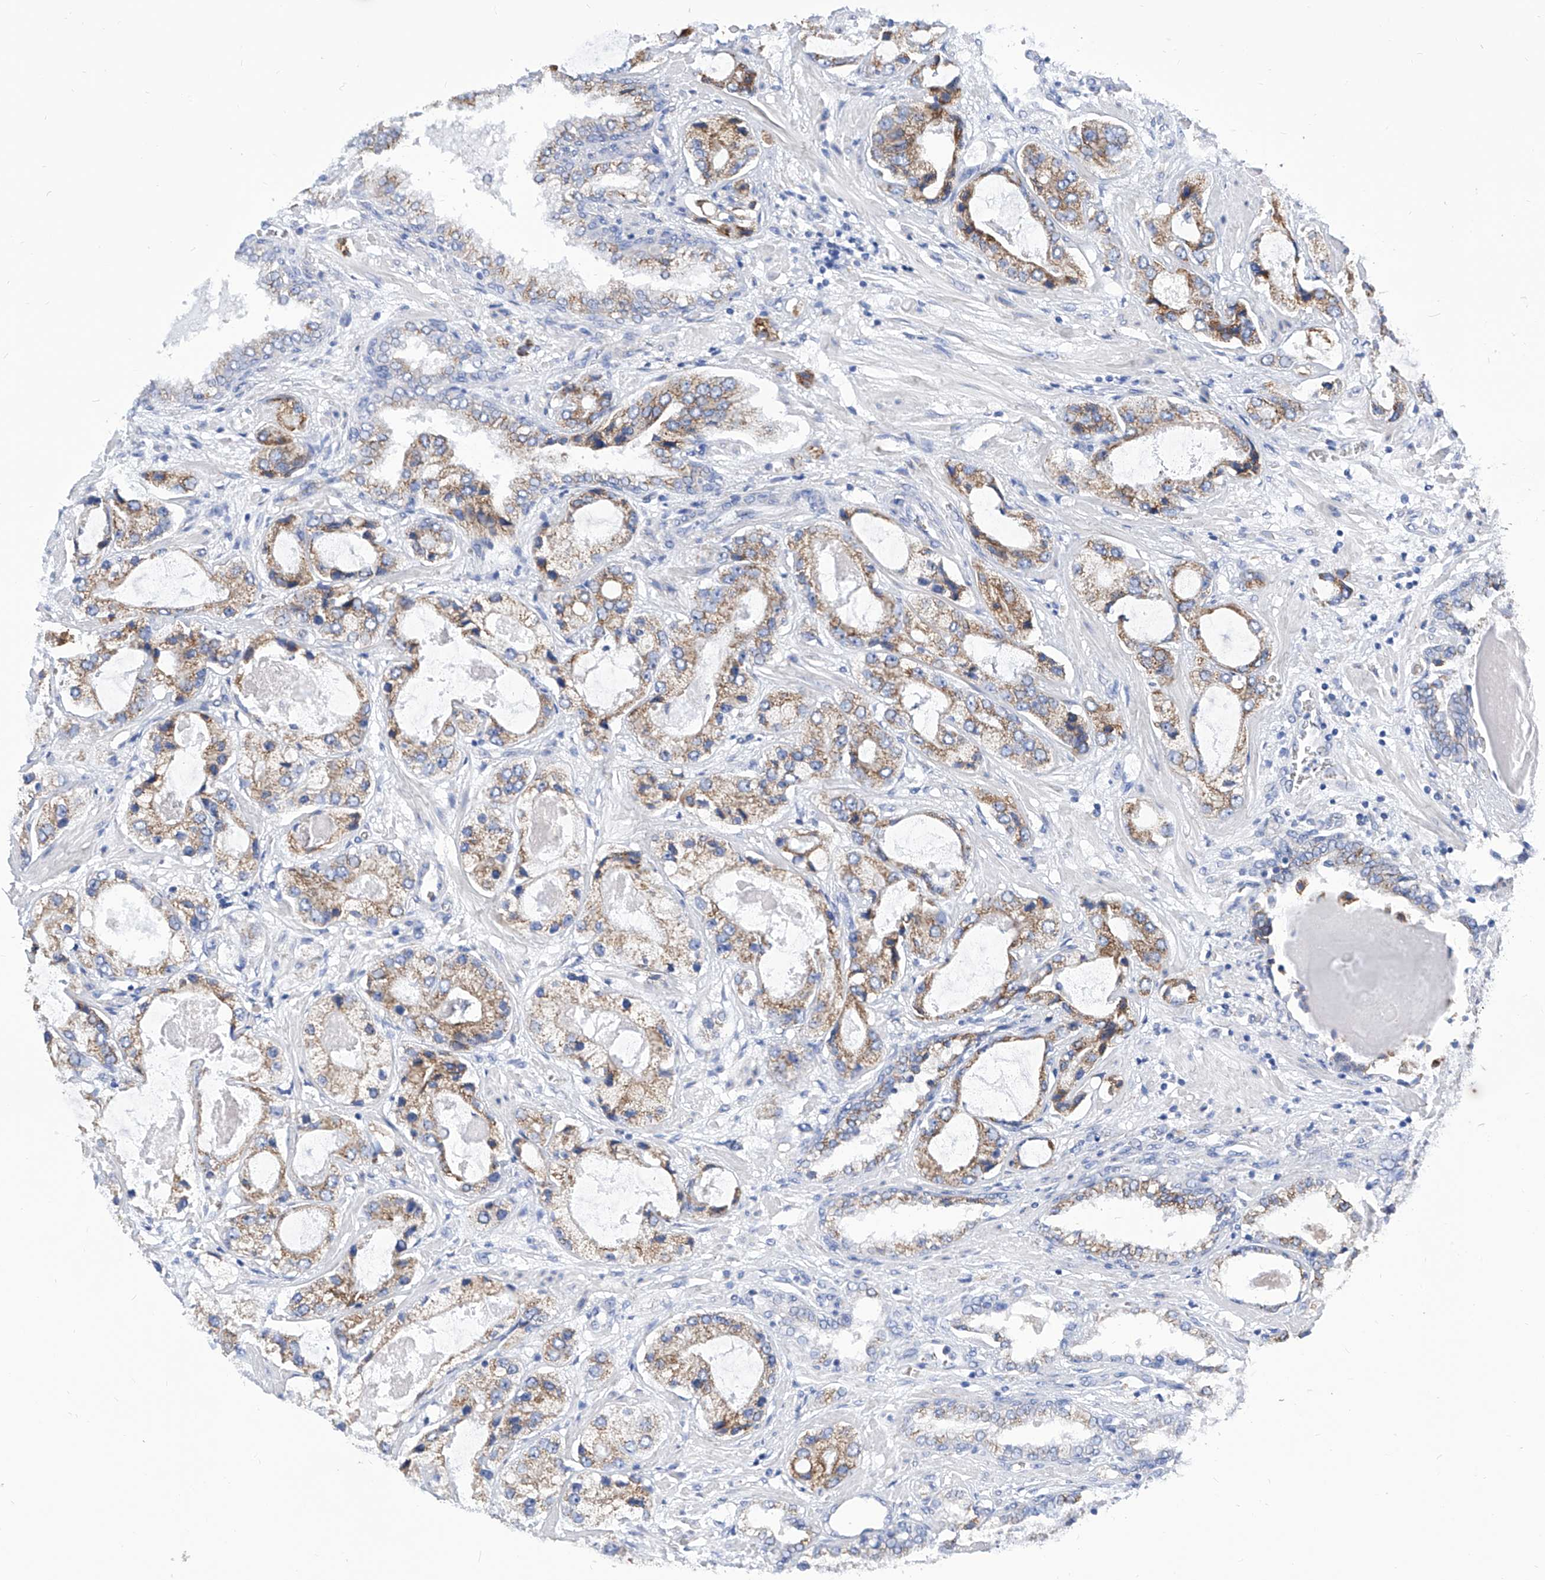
{"staining": {"intensity": "moderate", "quantity": ">75%", "location": "cytoplasmic/membranous"}, "tissue": "prostate cancer", "cell_type": "Tumor cells", "image_type": "cancer", "snomed": [{"axis": "morphology", "description": "Normal tissue, NOS"}, {"axis": "morphology", "description": "Adenocarcinoma, High grade"}, {"axis": "topography", "description": "Prostate"}, {"axis": "topography", "description": "Peripheral nerve tissue"}], "caption": "A medium amount of moderate cytoplasmic/membranous staining is identified in approximately >75% of tumor cells in high-grade adenocarcinoma (prostate) tissue.", "gene": "TJAP1", "patient": {"sex": "male", "age": 59}}